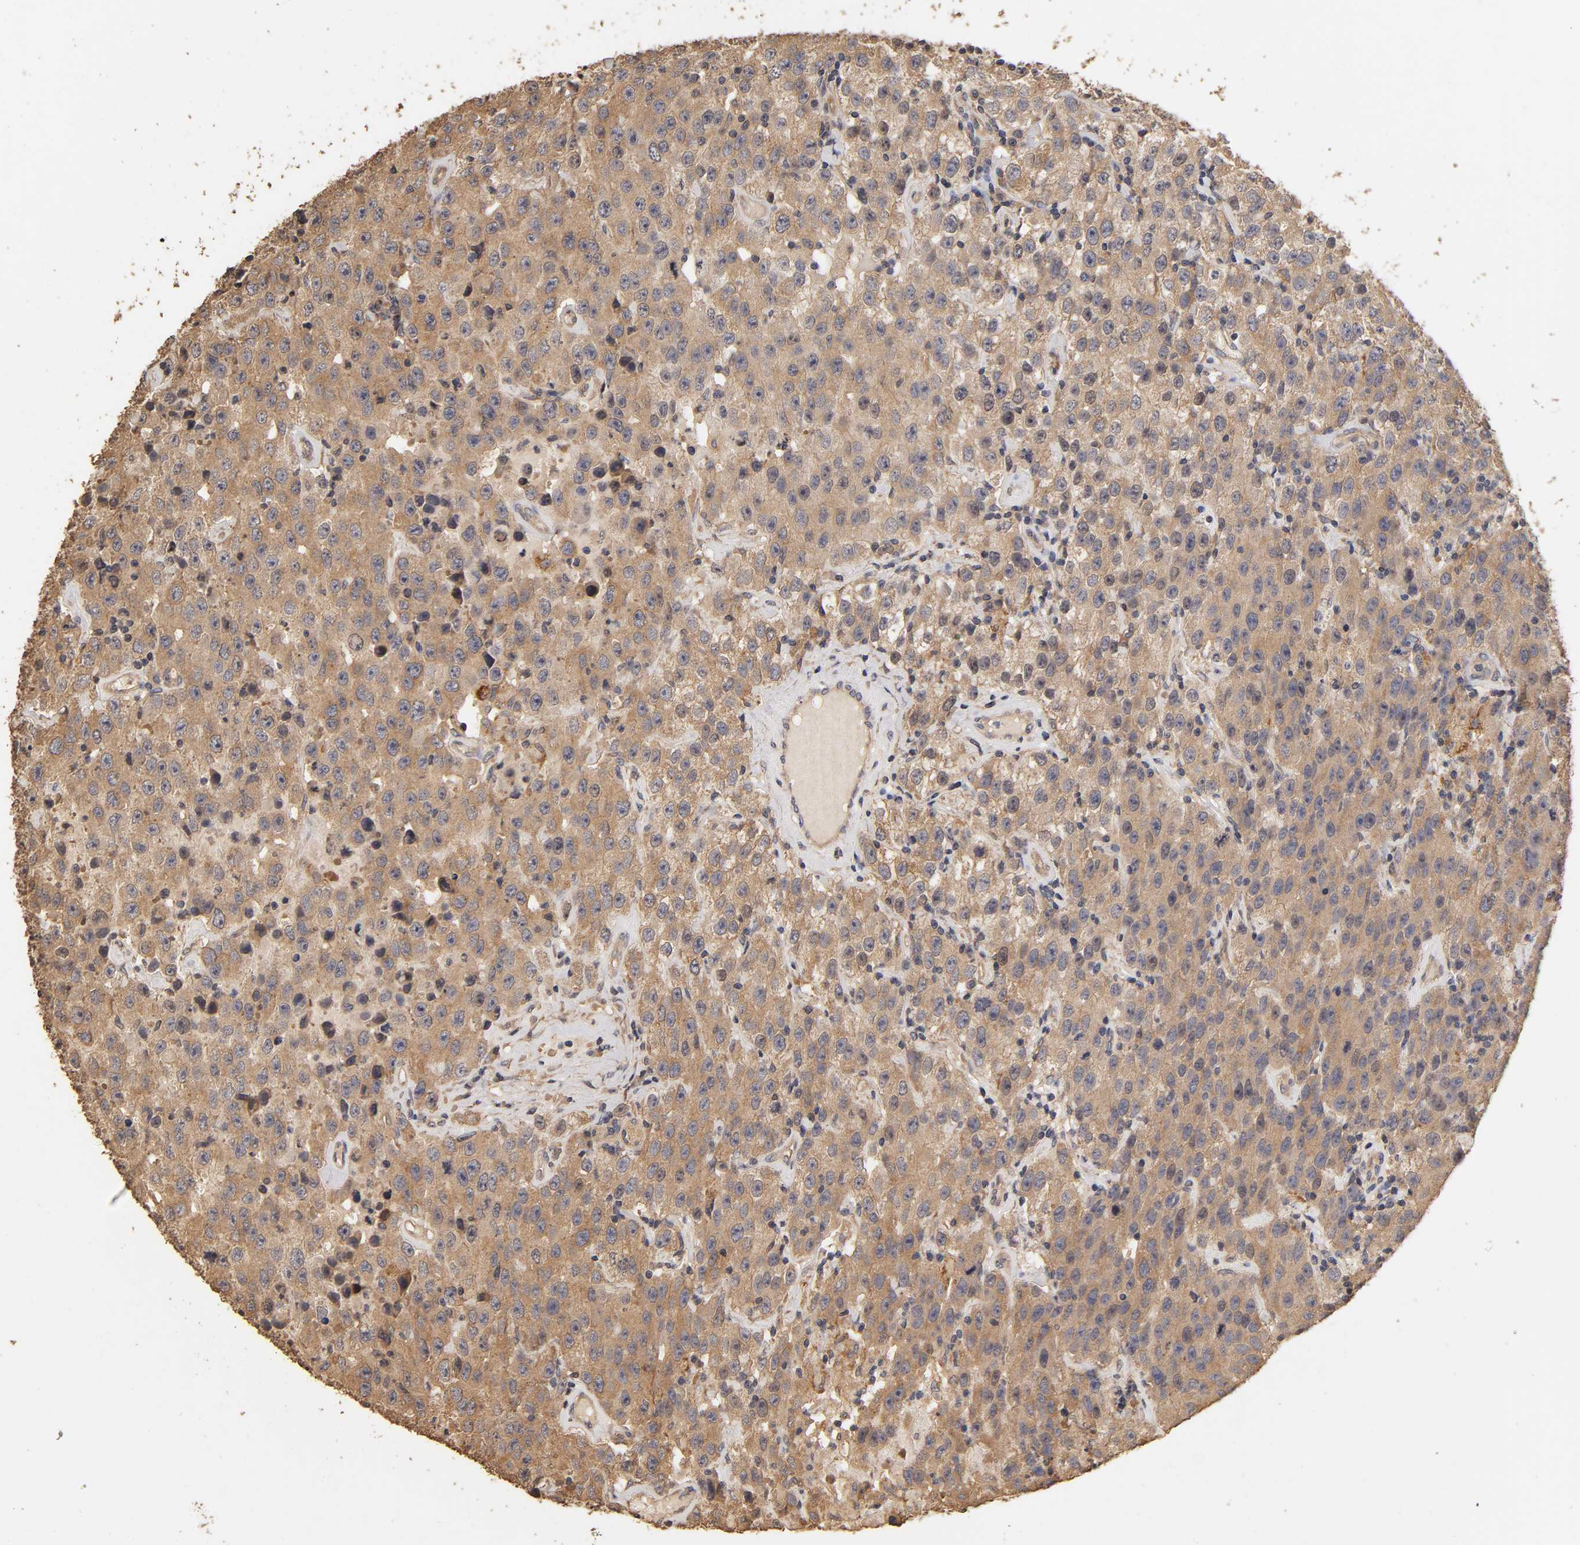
{"staining": {"intensity": "moderate", "quantity": ">75%", "location": "cytoplasmic/membranous"}, "tissue": "testis cancer", "cell_type": "Tumor cells", "image_type": "cancer", "snomed": [{"axis": "morphology", "description": "Seminoma, NOS"}, {"axis": "topography", "description": "Testis"}], "caption": "Brown immunohistochemical staining in testis seminoma displays moderate cytoplasmic/membranous staining in approximately >75% of tumor cells.", "gene": "VSIG4", "patient": {"sex": "male", "age": 52}}